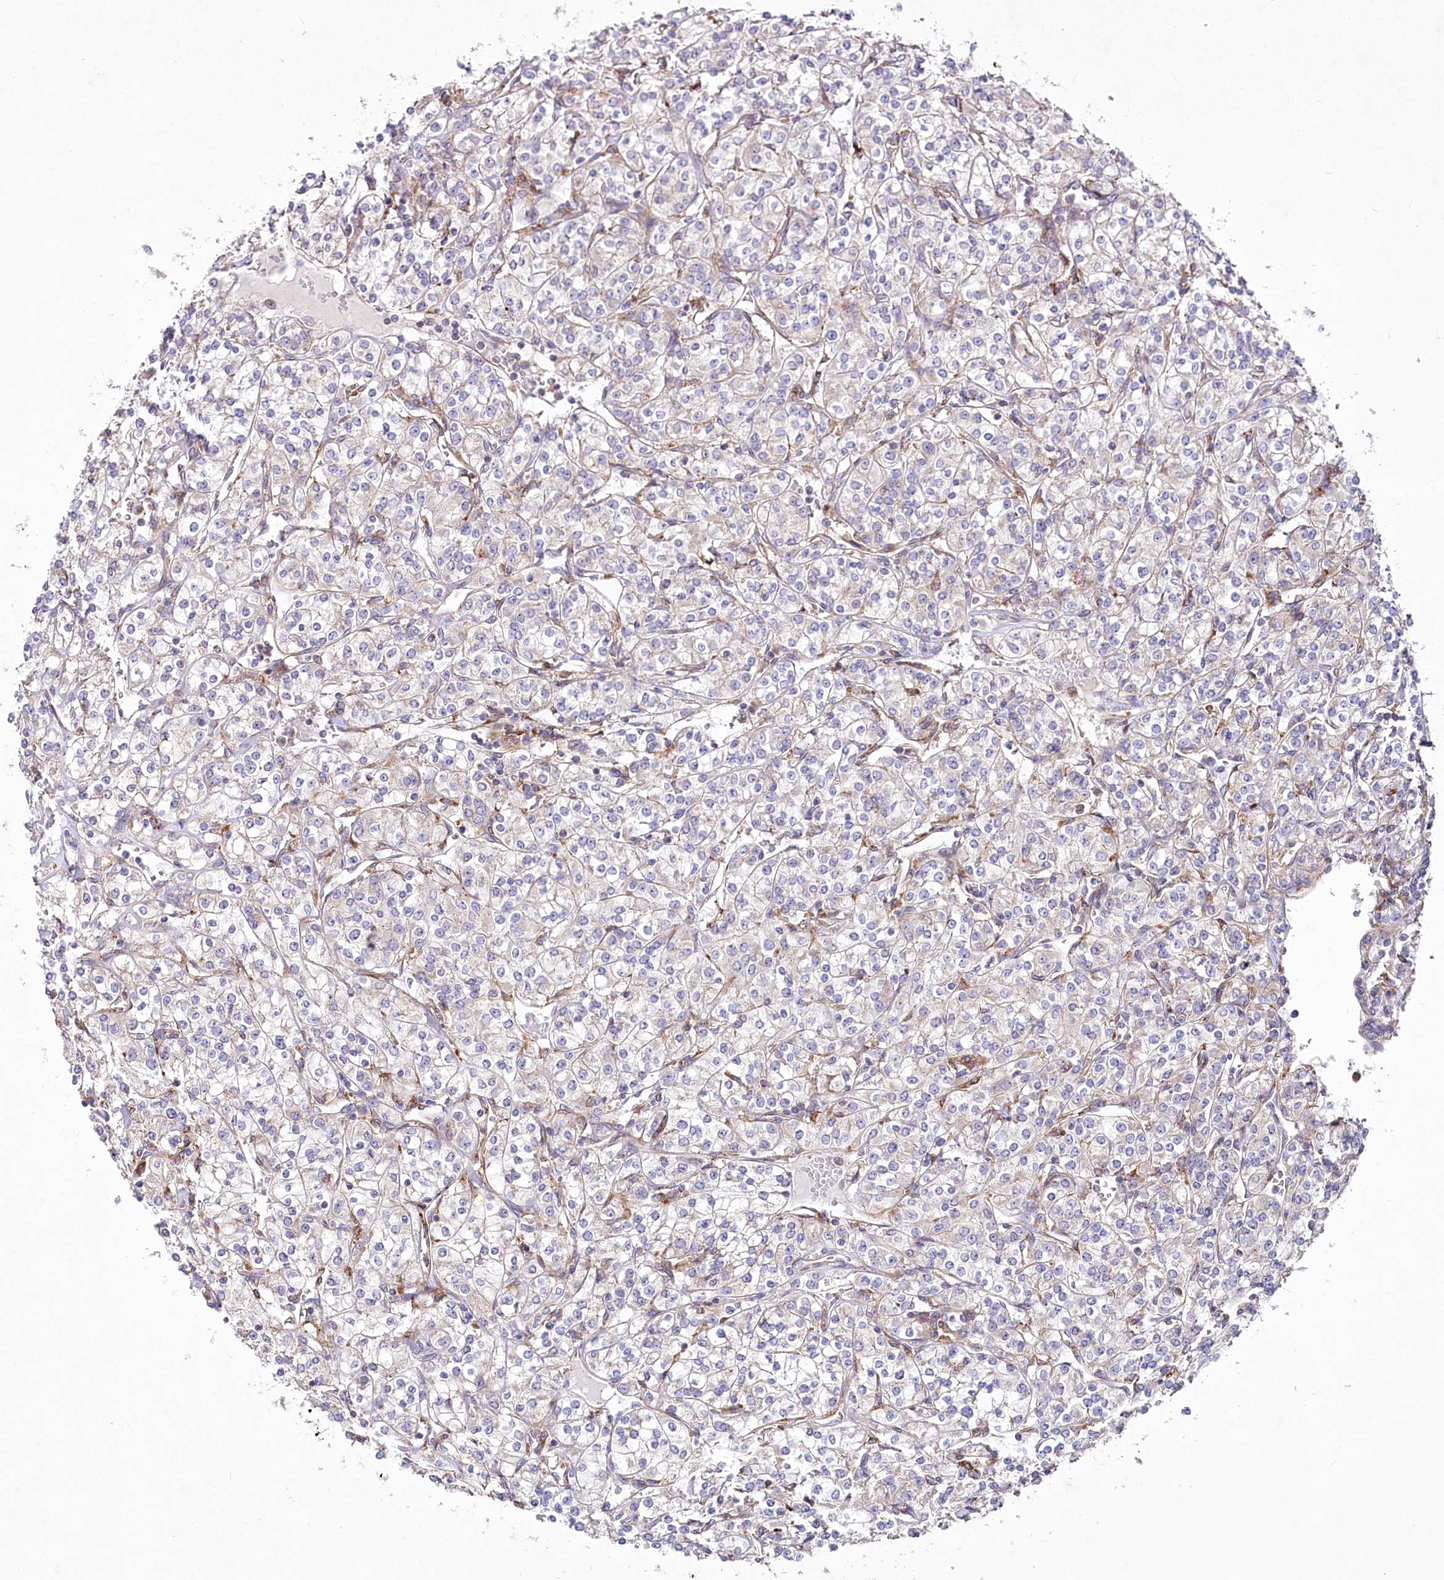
{"staining": {"intensity": "negative", "quantity": "none", "location": "none"}, "tissue": "renal cancer", "cell_type": "Tumor cells", "image_type": "cancer", "snomed": [{"axis": "morphology", "description": "Adenocarcinoma, NOS"}, {"axis": "topography", "description": "Kidney"}], "caption": "Micrograph shows no significant protein staining in tumor cells of renal cancer (adenocarcinoma). The staining is performed using DAB (3,3'-diaminobenzidine) brown chromogen with nuclei counter-stained in using hematoxylin.", "gene": "STX6", "patient": {"sex": "male", "age": 77}}